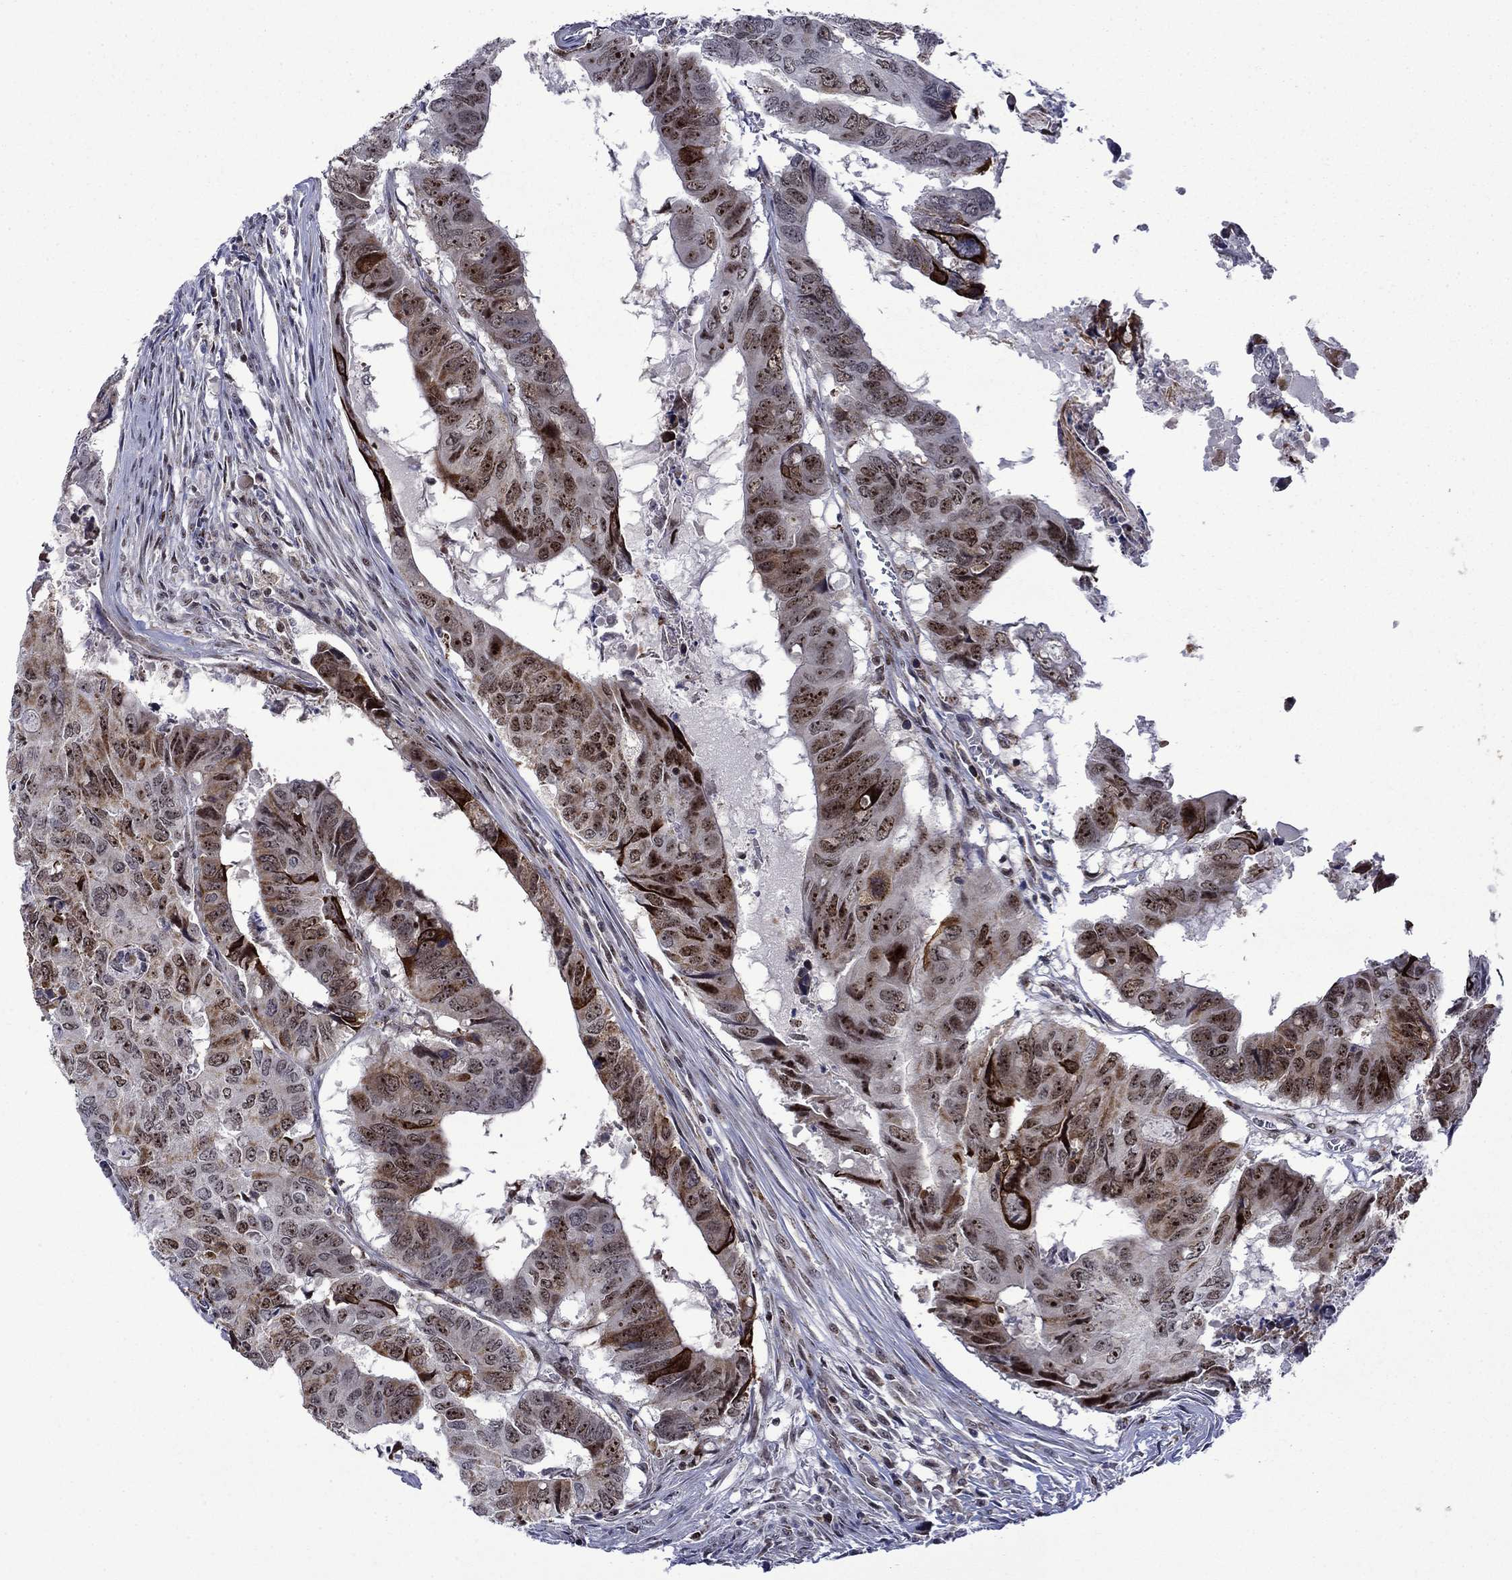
{"staining": {"intensity": "moderate", "quantity": "25%-75%", "location": "cytoplasmic/membranous"}, "tissue": "colorectal cancer", "cell_type": "Tumor cells", "image_type": "cancer", "snomed": [{"axis": "morphology", "description": "Adenocarcinoma, NOS"}, {"axis": "topography", "description": "Colon"}], "caption": "High-magnification brightfield microscopy of adenocarcinoma (colorectal) stained with DAB (3,3'-diaminobenzidine) (brown) and counterstained with hematoxylin (blue). tumor cells exhibit moderate cytoplasmic/membranous staining is appreciated in approximately25%-75% of cells.", "gene": "SURF2", "patient": {"sex": "male", "age": 79}}